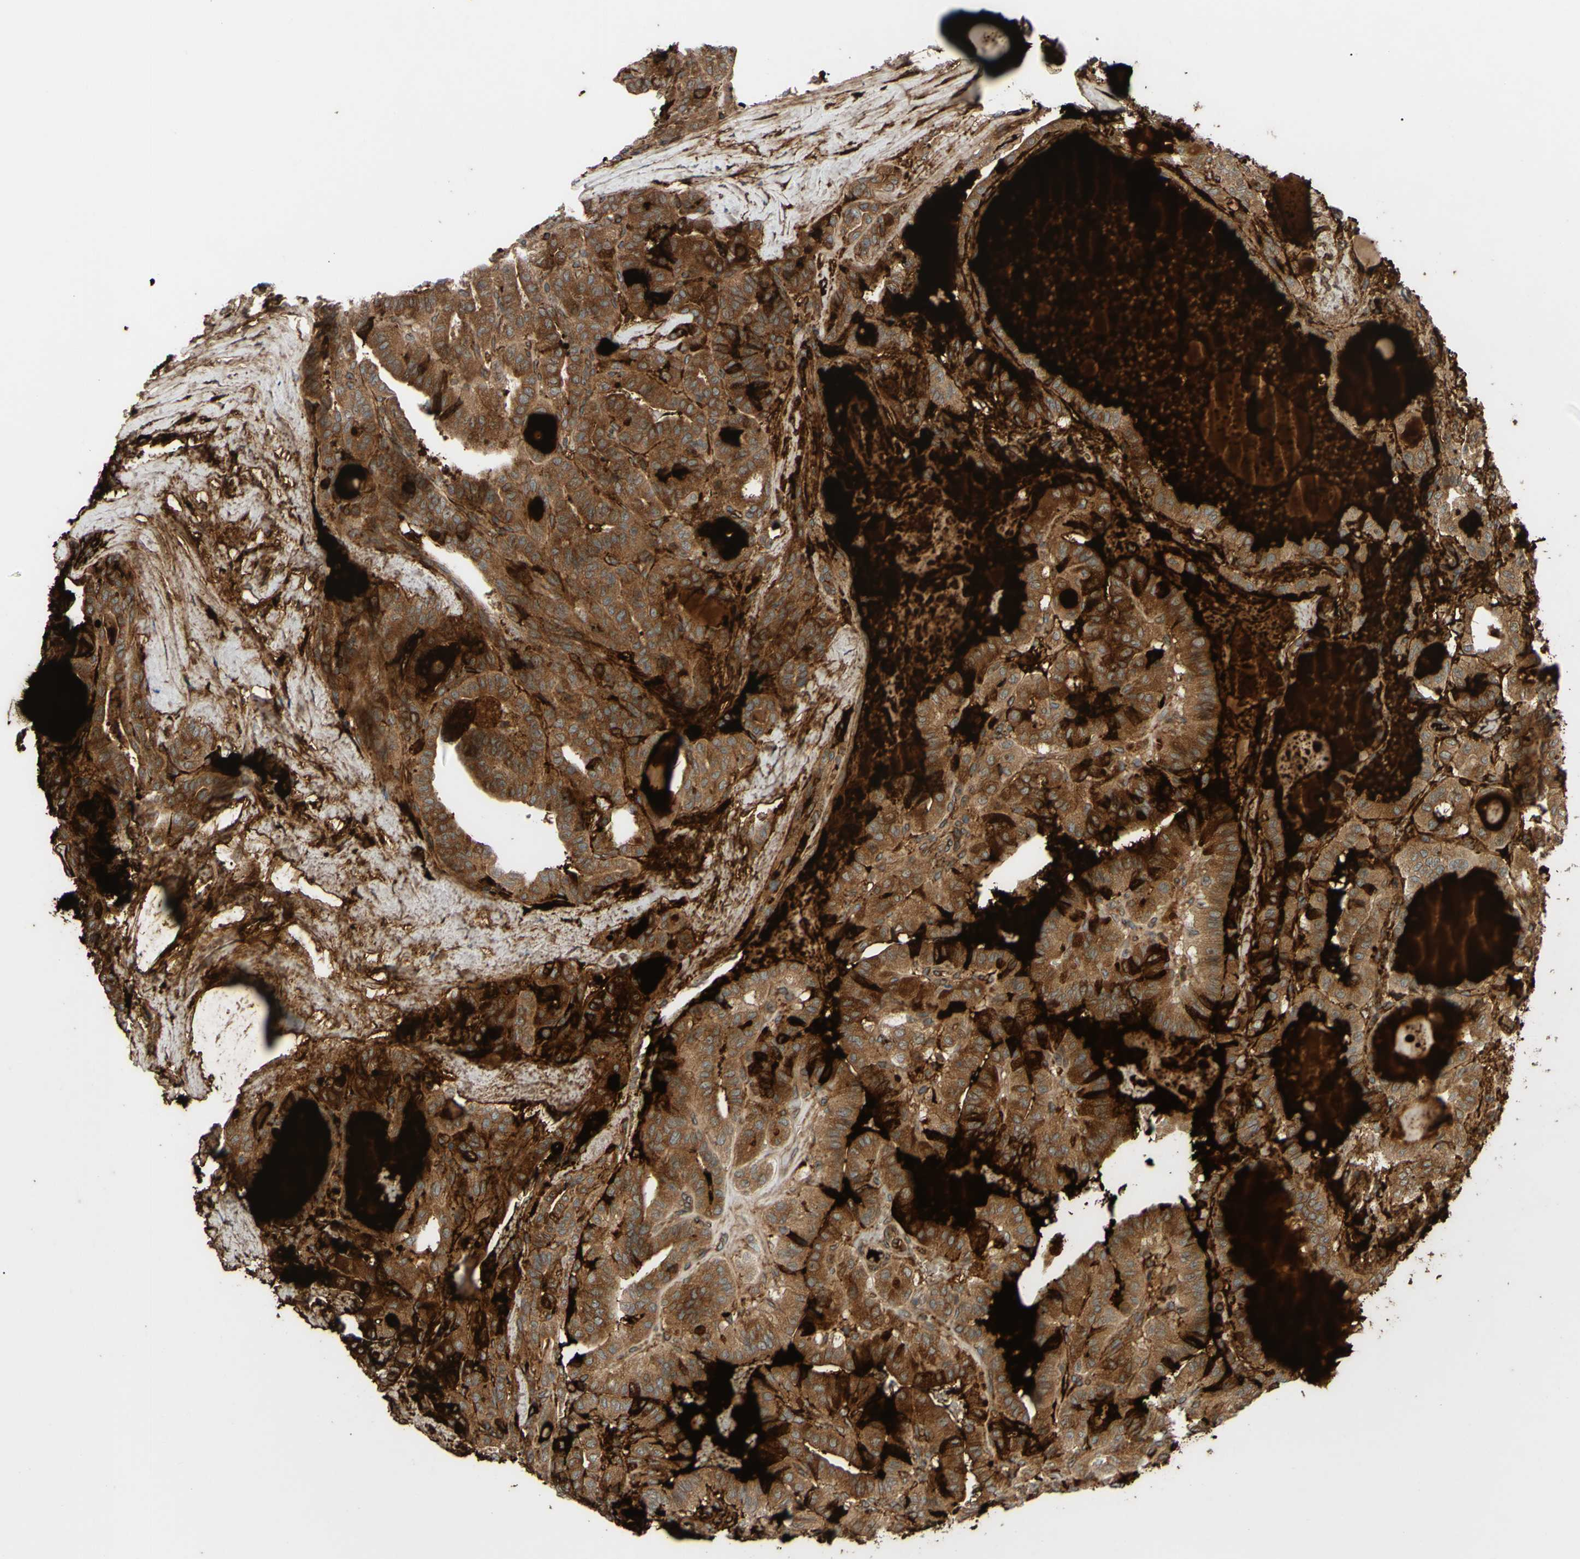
{"staining": {"intensity": "moderate", "quantity": ">75%", "location": "cytoplasmic/membranous"}, "tissue": "thyroid cancer", "cell_type": "Tumor cells", "image_type": "cancer", "snomed": [{"axis": "morphology", "description": "Papillary adenocarcinoma, NOS"}, {"axis": "topography", "description": "Thyroid gland"}], "caption": "High-magnification brightfield microscopy of papillary adenocarcinoma (thyroid) stained with DAB (brown) and counterstained with hematoxylin (blue). tumor cells exhibit moderate cytoplasmic/membranous staining is appreciated in approximately>75% of cells. (IHC, brightfield microscopy, high magnification).", "gene": "PRAF2", "patient": {"sex": "male", "age": 77}}